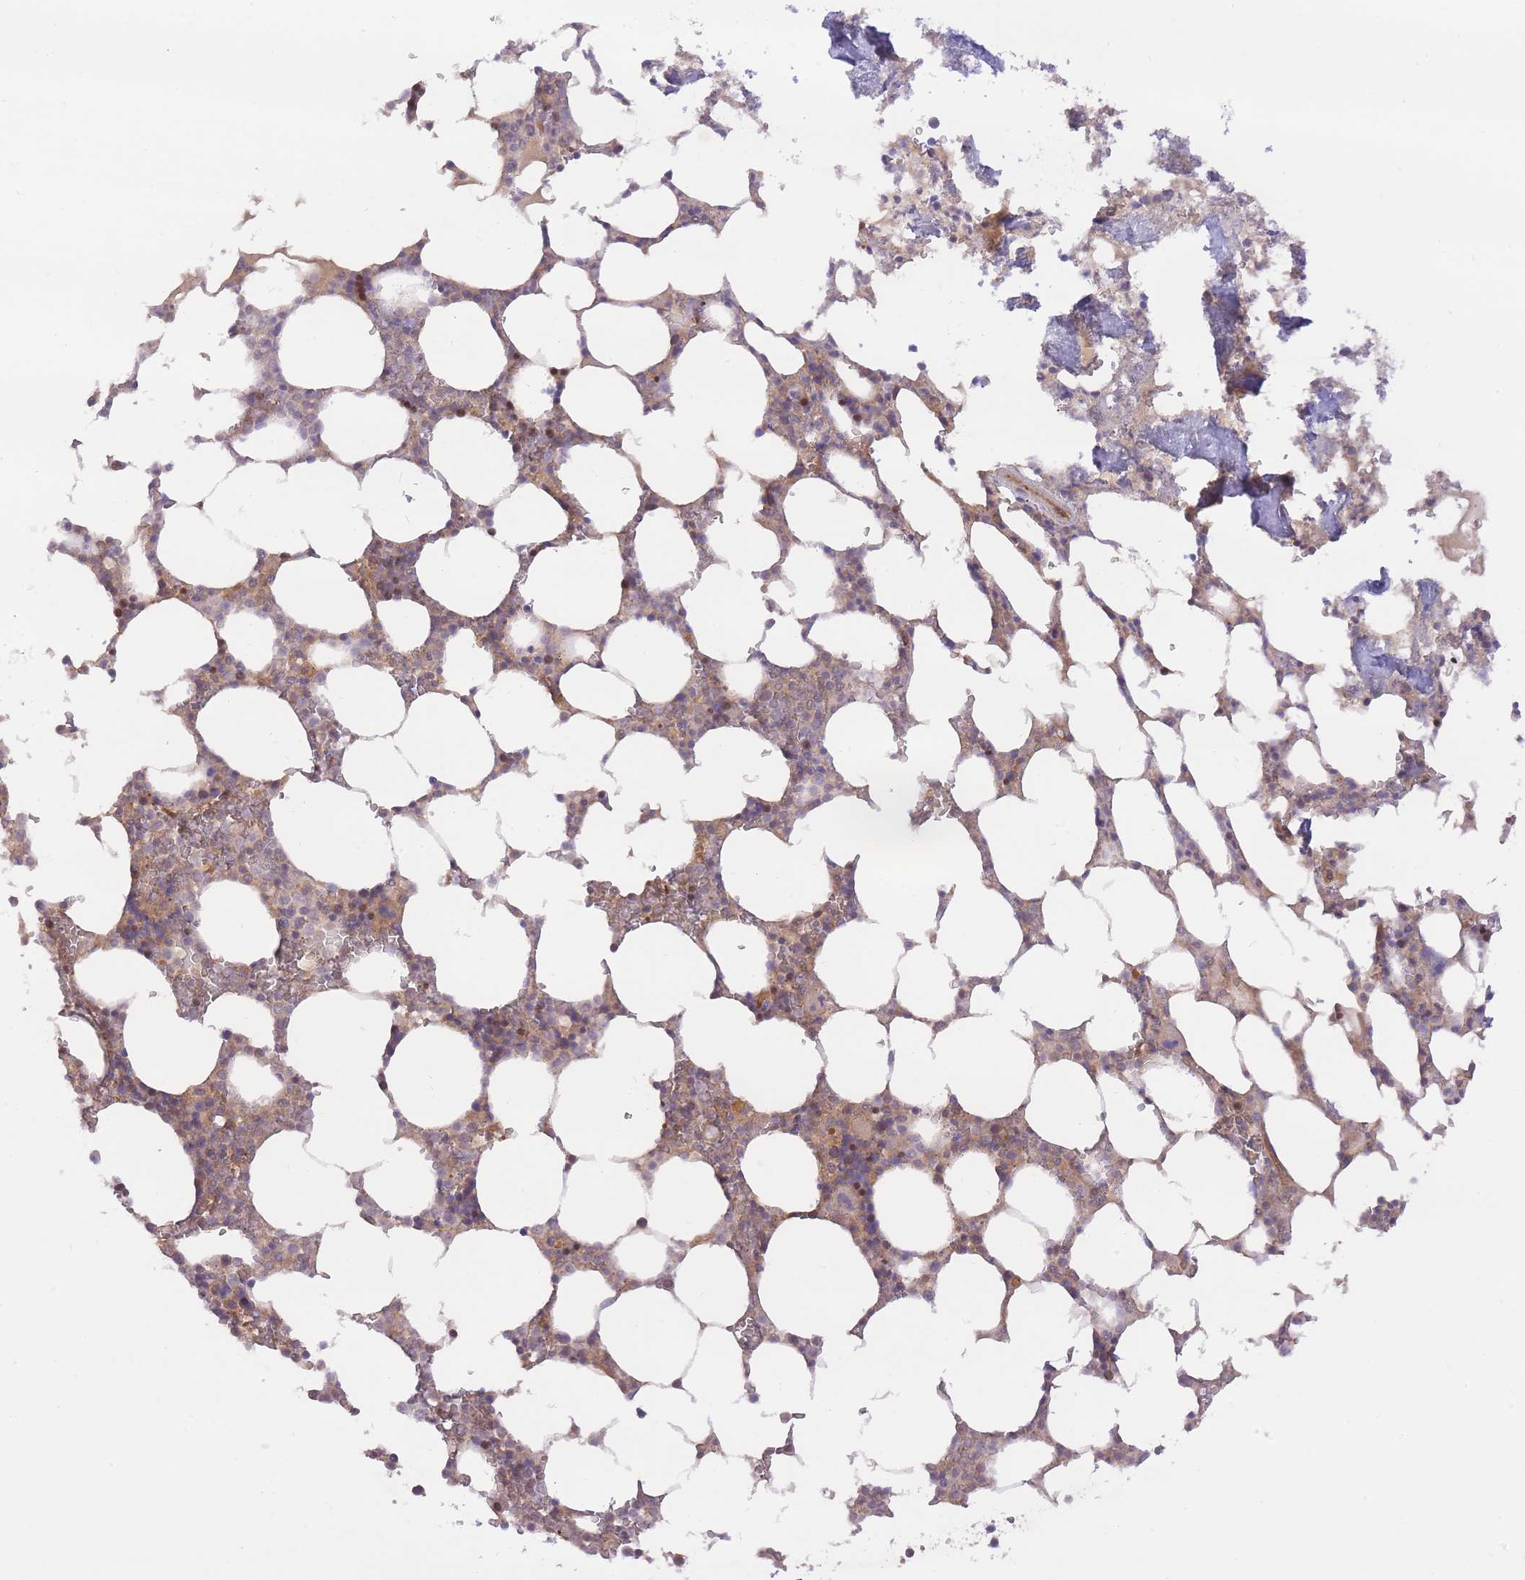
{"staining": {"intensity": "moderate", "quantity": "25%-75%", "location": "cytoplasmic/membranous,nuclear"}, "tissue": "bone marrow", "cell_type": "Hematopoietic cells", "image_type": "normal", "snomed": [{"axis": "morphology", "description": "Normal tissue, NOS"}, {"axis": "topography", "description": "Bone marrow"}], "caption": "A histopathology image of human bone marrow stained for a protein reveals moderate cytoplasmic/membranous,nuclear brown staining in hematopoietic cells. (Brightfield microscopy of DAB IHC at high magnification).", "gene": "PREP", "patient": {"sex": "male", "age": 64}}